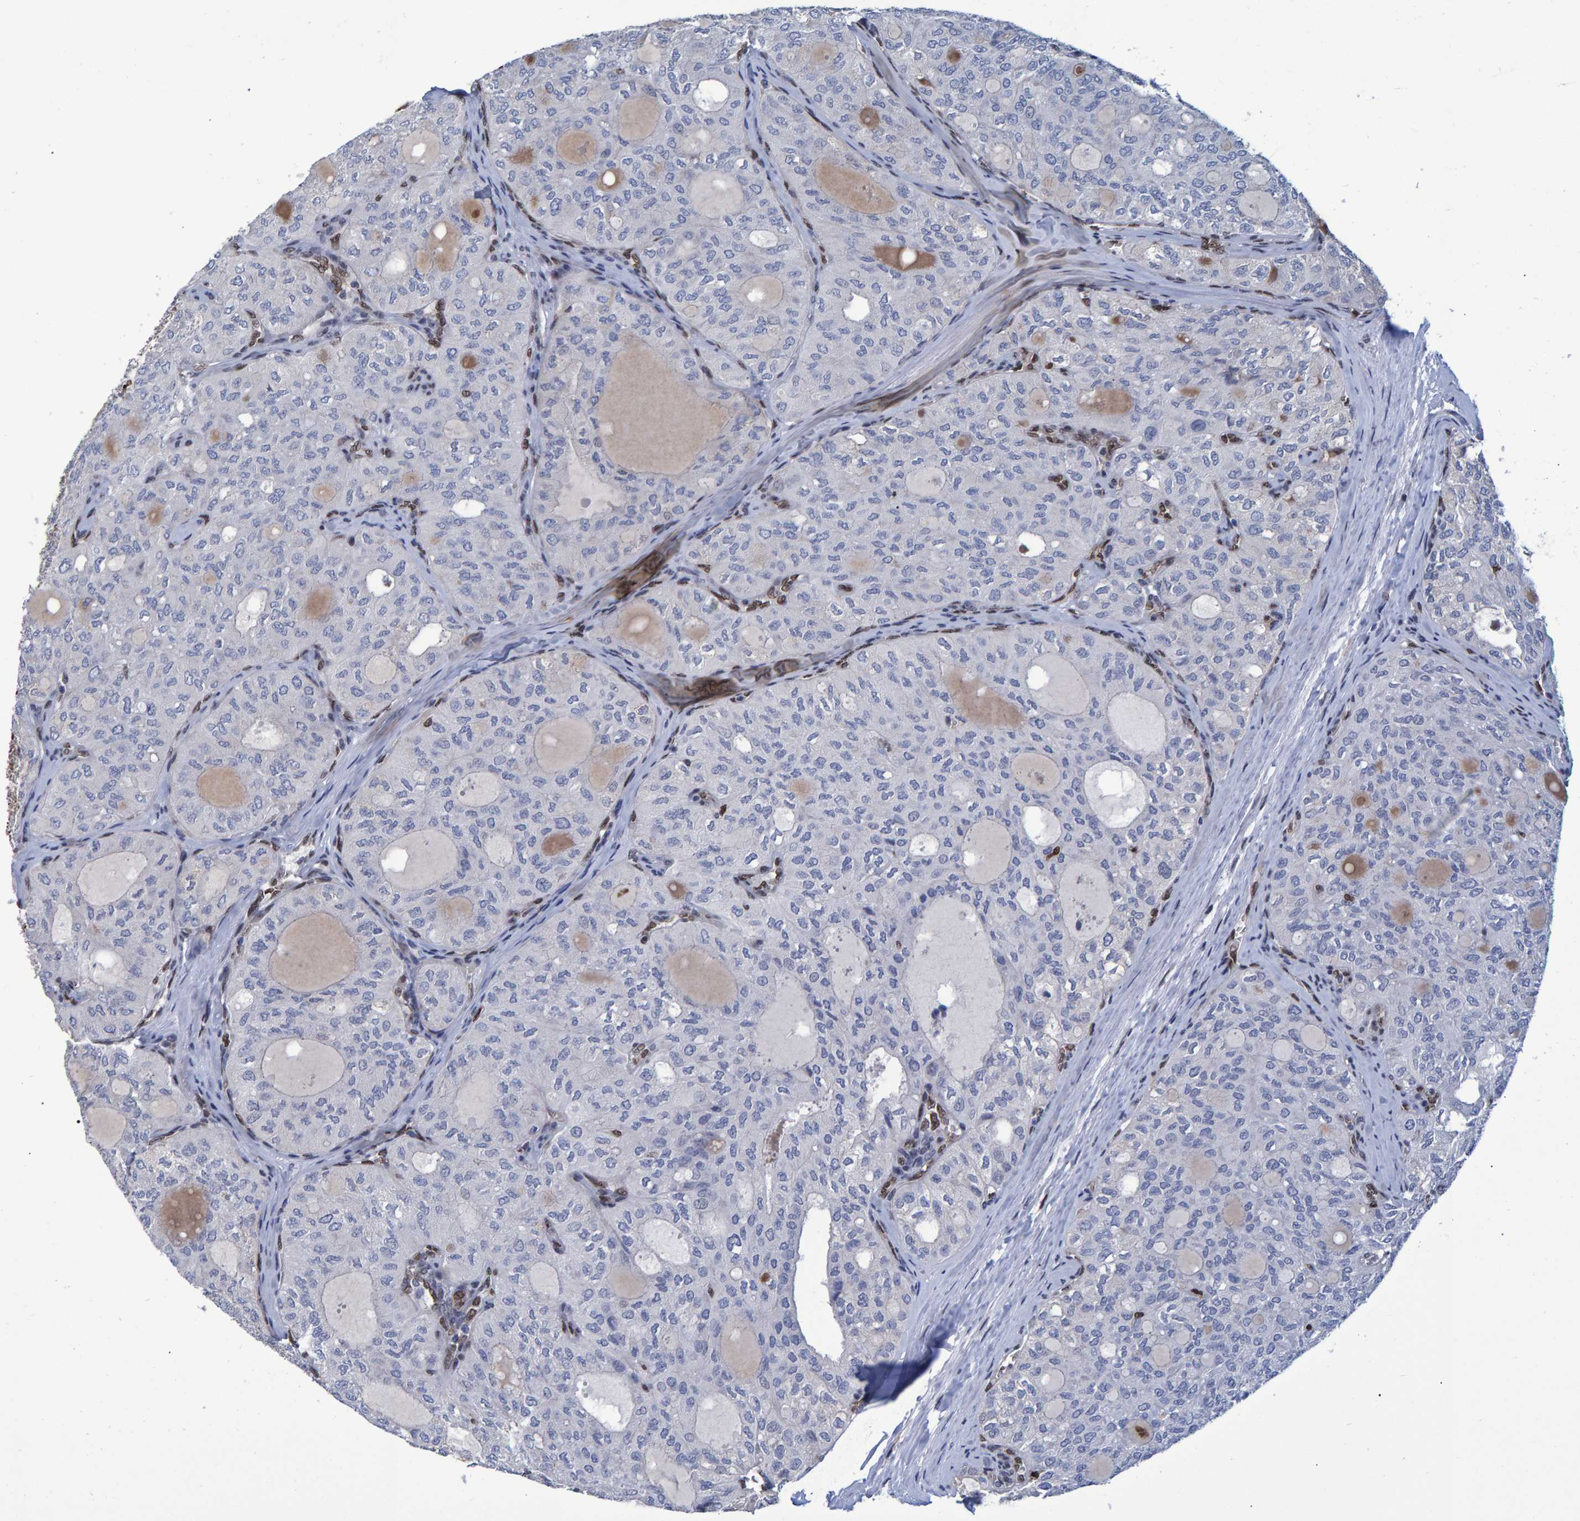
{"staining": {"intensity": "negative", "quantity": "none", "location": "none"}, "tissue": "thyroid cancer", "cell_type": "Tumor cells", "image_type": "cancer", "snomed": [{"axis": "morphology", "description": "Follicular adenoma carcinoma, NOS"}, {"axis": "topography", "description": "Thyroid gland"}], "caption": "The image shows no significant expression in tumor cells of thyroid follicular adenoma carcinoma.", "gene": "QKI", "patient": {"sex": "male", "age": 75}}